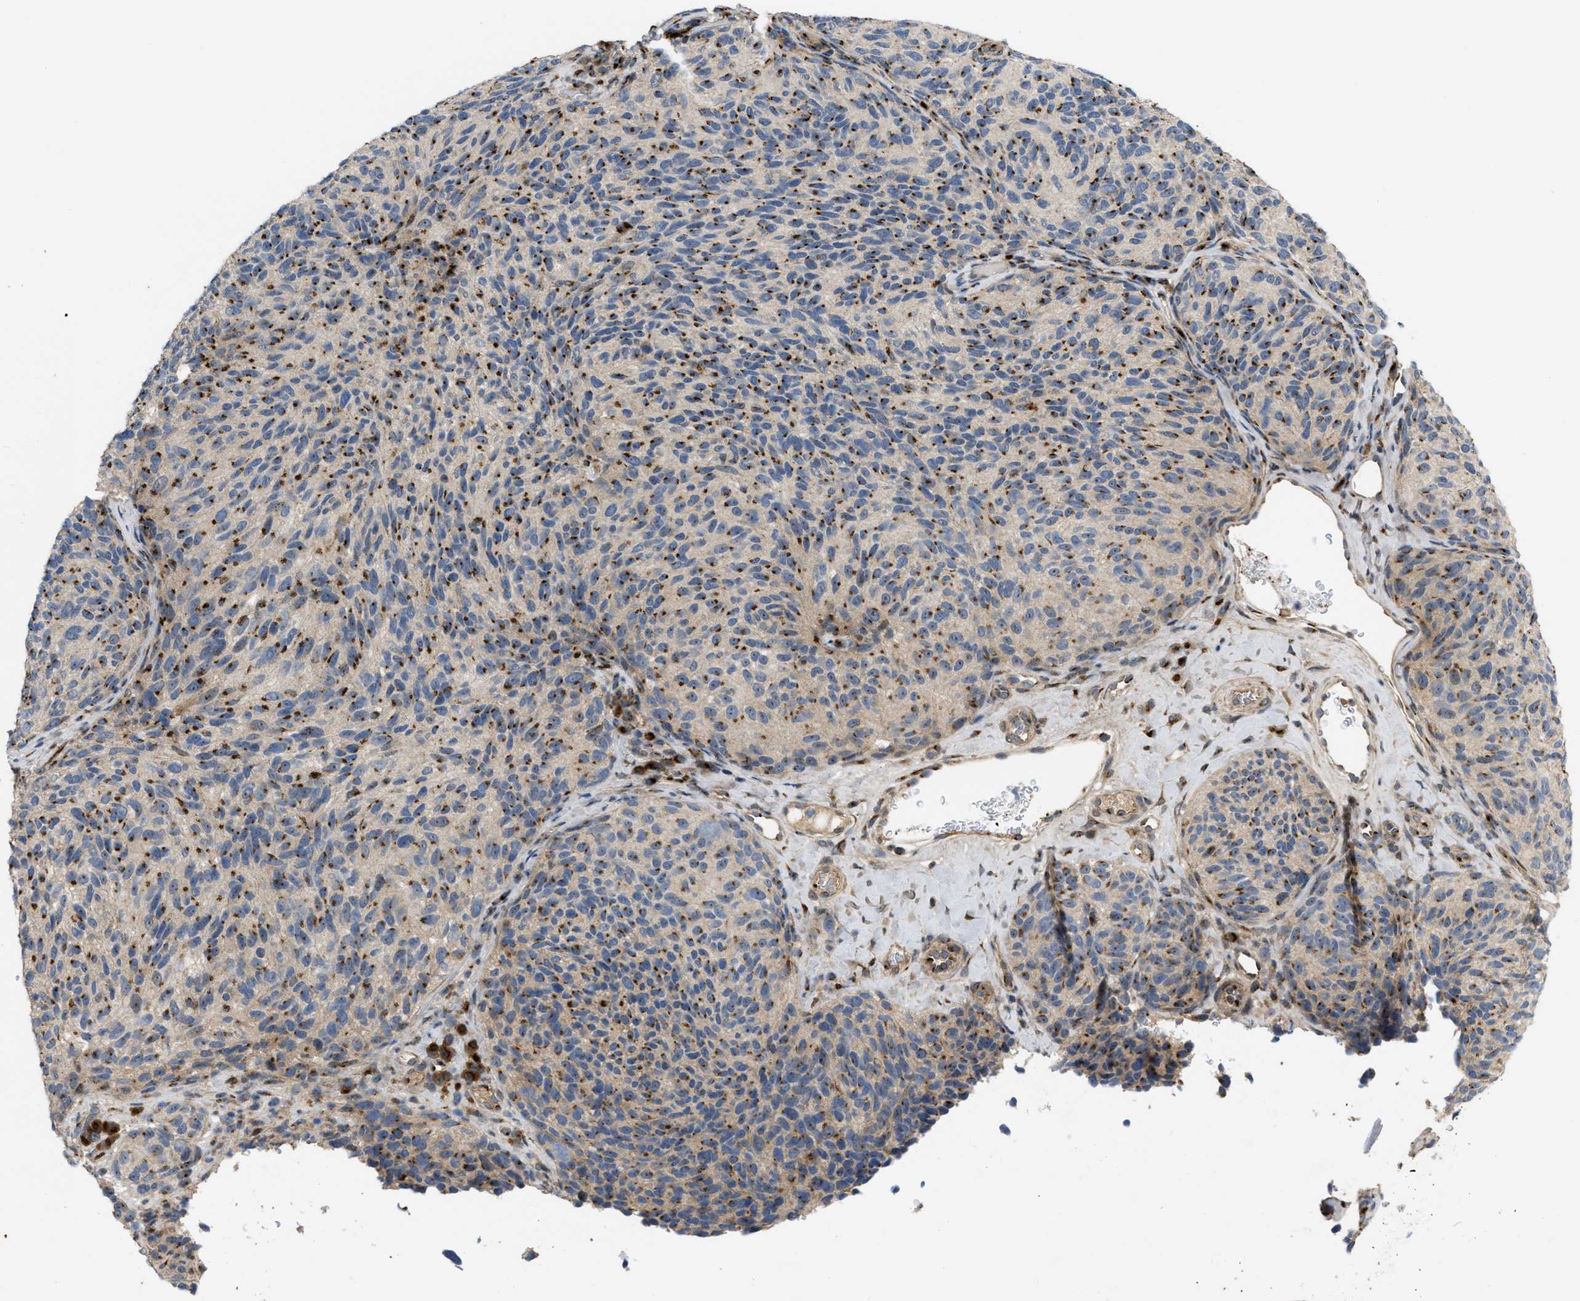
{"staining": {"intensity": "moderate", "quantity": ">75%", "location": "cytoplasmic/membranous"}, "tissue": "melanoma", "cell_type": "Tumor cells", "image_type": "cancer", "snomed": [{"axis": "morphology", "description": "Malignant melanoma, NOS"}, {"axis": "topography", "description": "Skin"}], "caption": "Malignant melanoma stained with DAB immunohistochemistry reveals medium levels of moderate cytoplasmic/membranous positivity in about >75% of tumor cells.", "gene": "ZNF70", "patient": {"sex": "female", "age": 73}}